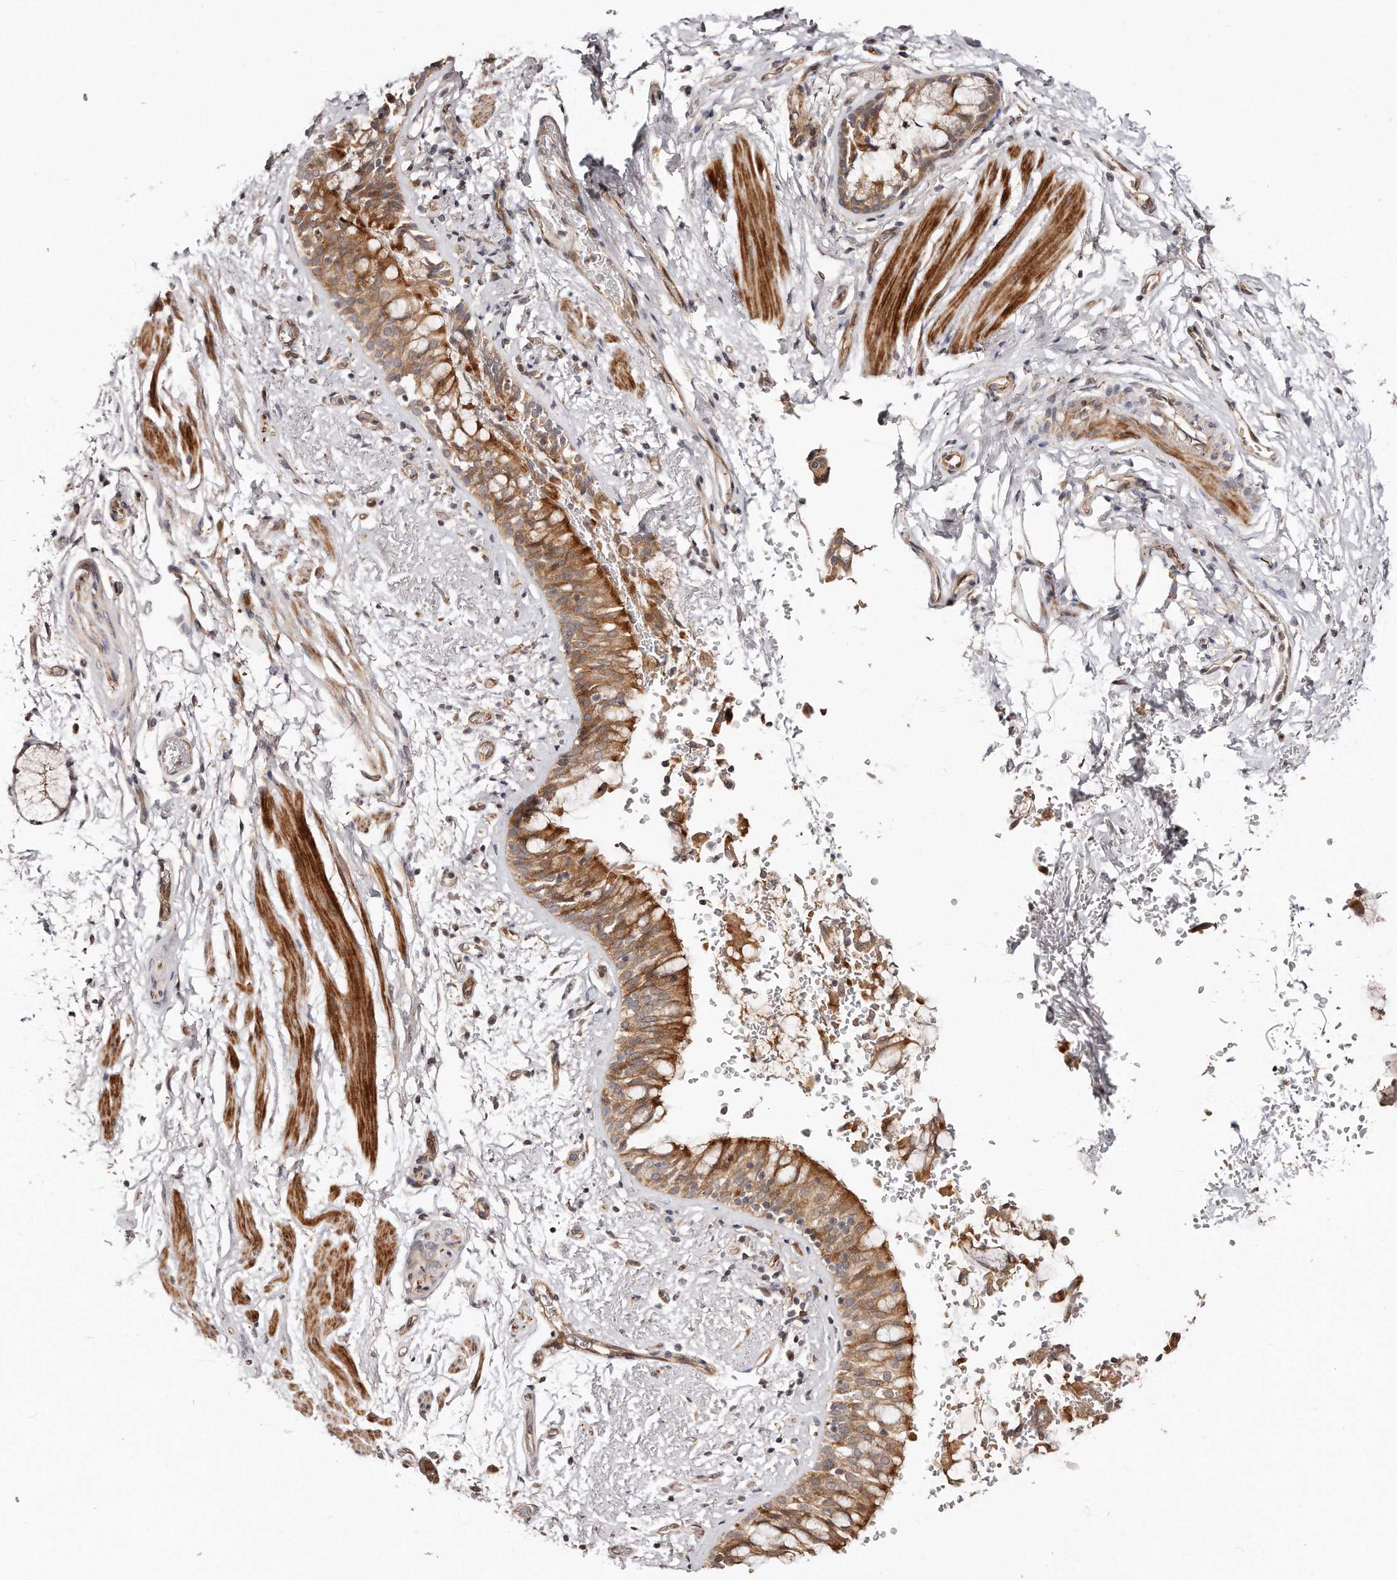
{"staining": {"intensity": "moderate", "quantity": ">75%", "location": "cytoplasmic/membranous"}, "tissue": "bronchus", "cell_type": "Respiratory epithelial cells", "image_type": "normal", "snomed": [{"axis": "morphology", "description": "Normal tissue, NOS"}, {"axis": "morphology", "description": "Inflammation, NOS"}, {"axis": "topography", "description": "Cartilage tissue"}, {"axis": "topography", "description": "Bronchus"}, {"axis": "topography", "description": "Lung"}], "caption": "Brown immunohistochemical staining in benign human bronchus displays moderate cytoplasmic/membranous expression in approximately >75% of respiratory epithelial cells. The protein is stained brown, and the nuclei are stained in blue (DAB (3,3'-diaminobenzidine) IHC with brightfield microscopy, high magnification).", "gene": "GBP4", "patient": {"sex": "female", "age": 64}}